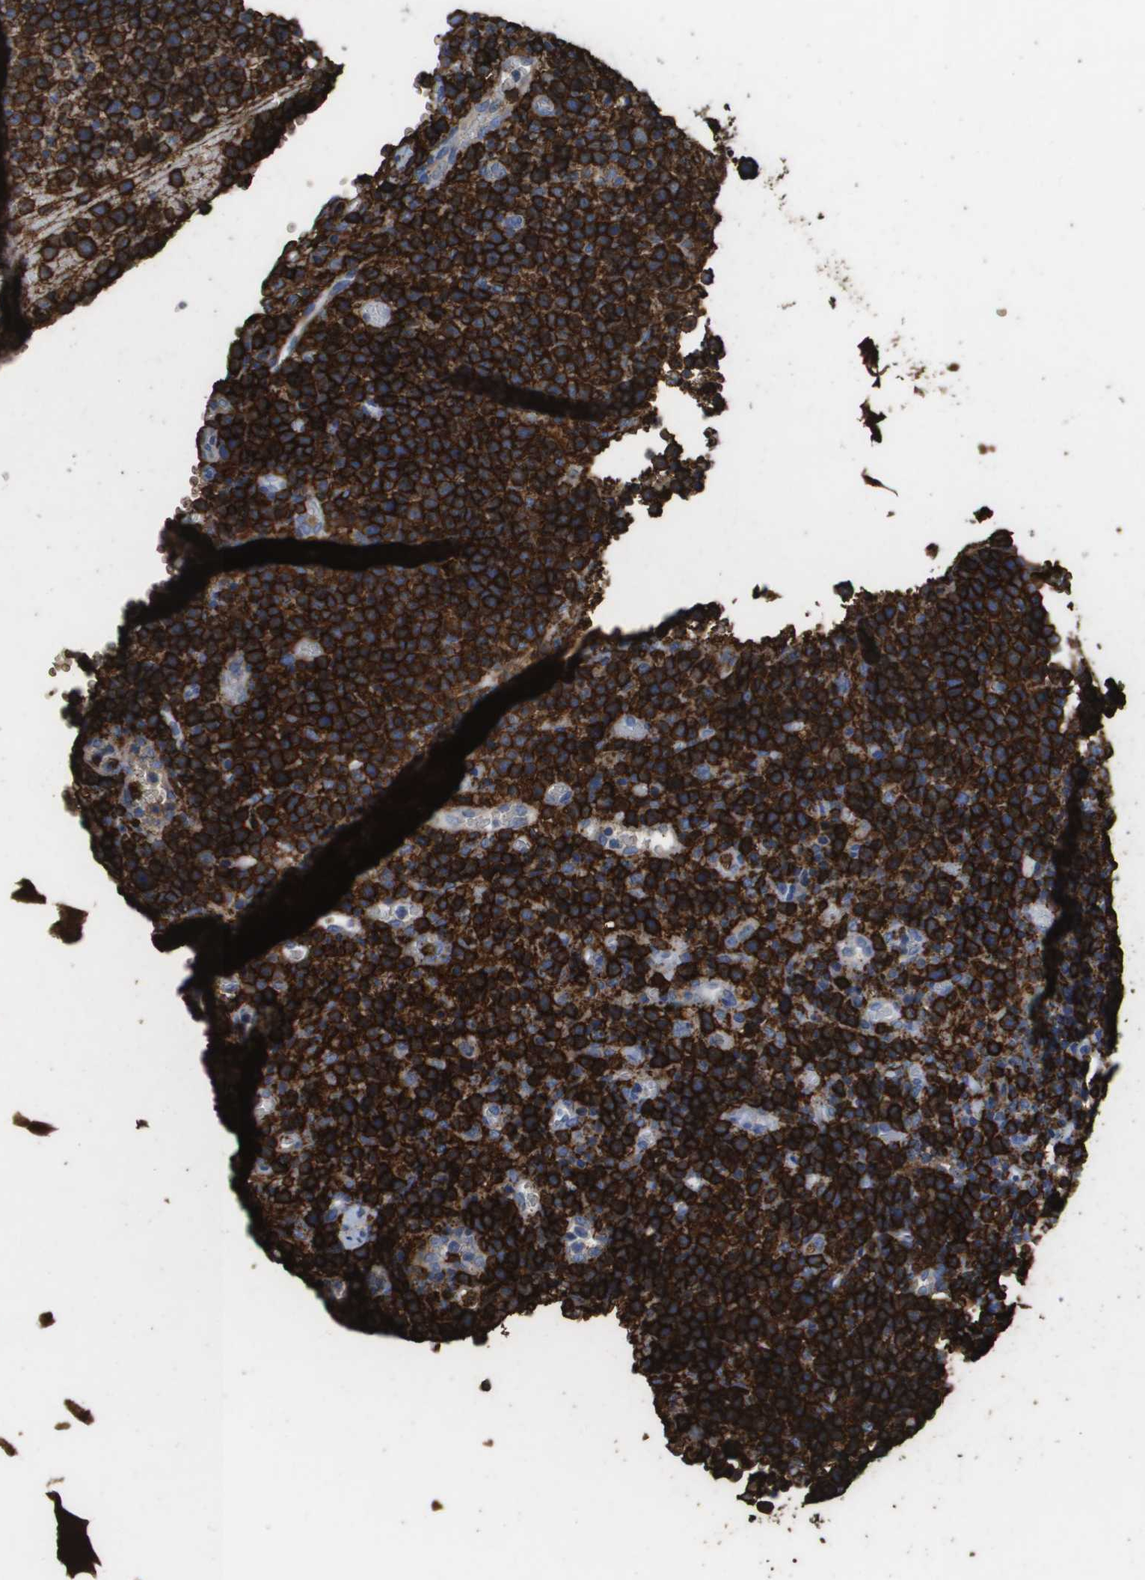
{"staining": {"intensity": "strong", "quantity": ">75%", "location": "cytoplasmic/membranous"}, "tissue": "lymphoma", "cell_type": "Tumor cells", "image_type": "cancer", "snomed": [{"axis": "morphology", "description": "Malignant lymphoma, non-Hodgkin's type, High grade"}, {"axis": "topography", "description": "Lymph node"}], "caption": "Protein analysis of malignant lymphoma, non-Hodgkin's type (high-grade) tissue displays strong cytoplasmic/membranous expression in approximately >75% of tumor cells. Using DAB (3,3'-diaminobenzidine) (brown) and hematoxylin (blue) stains, captured at high magnification using brightfield microscopy.", "gene": "MS4A1", "patient": {"sex": "male", "age": 61}}